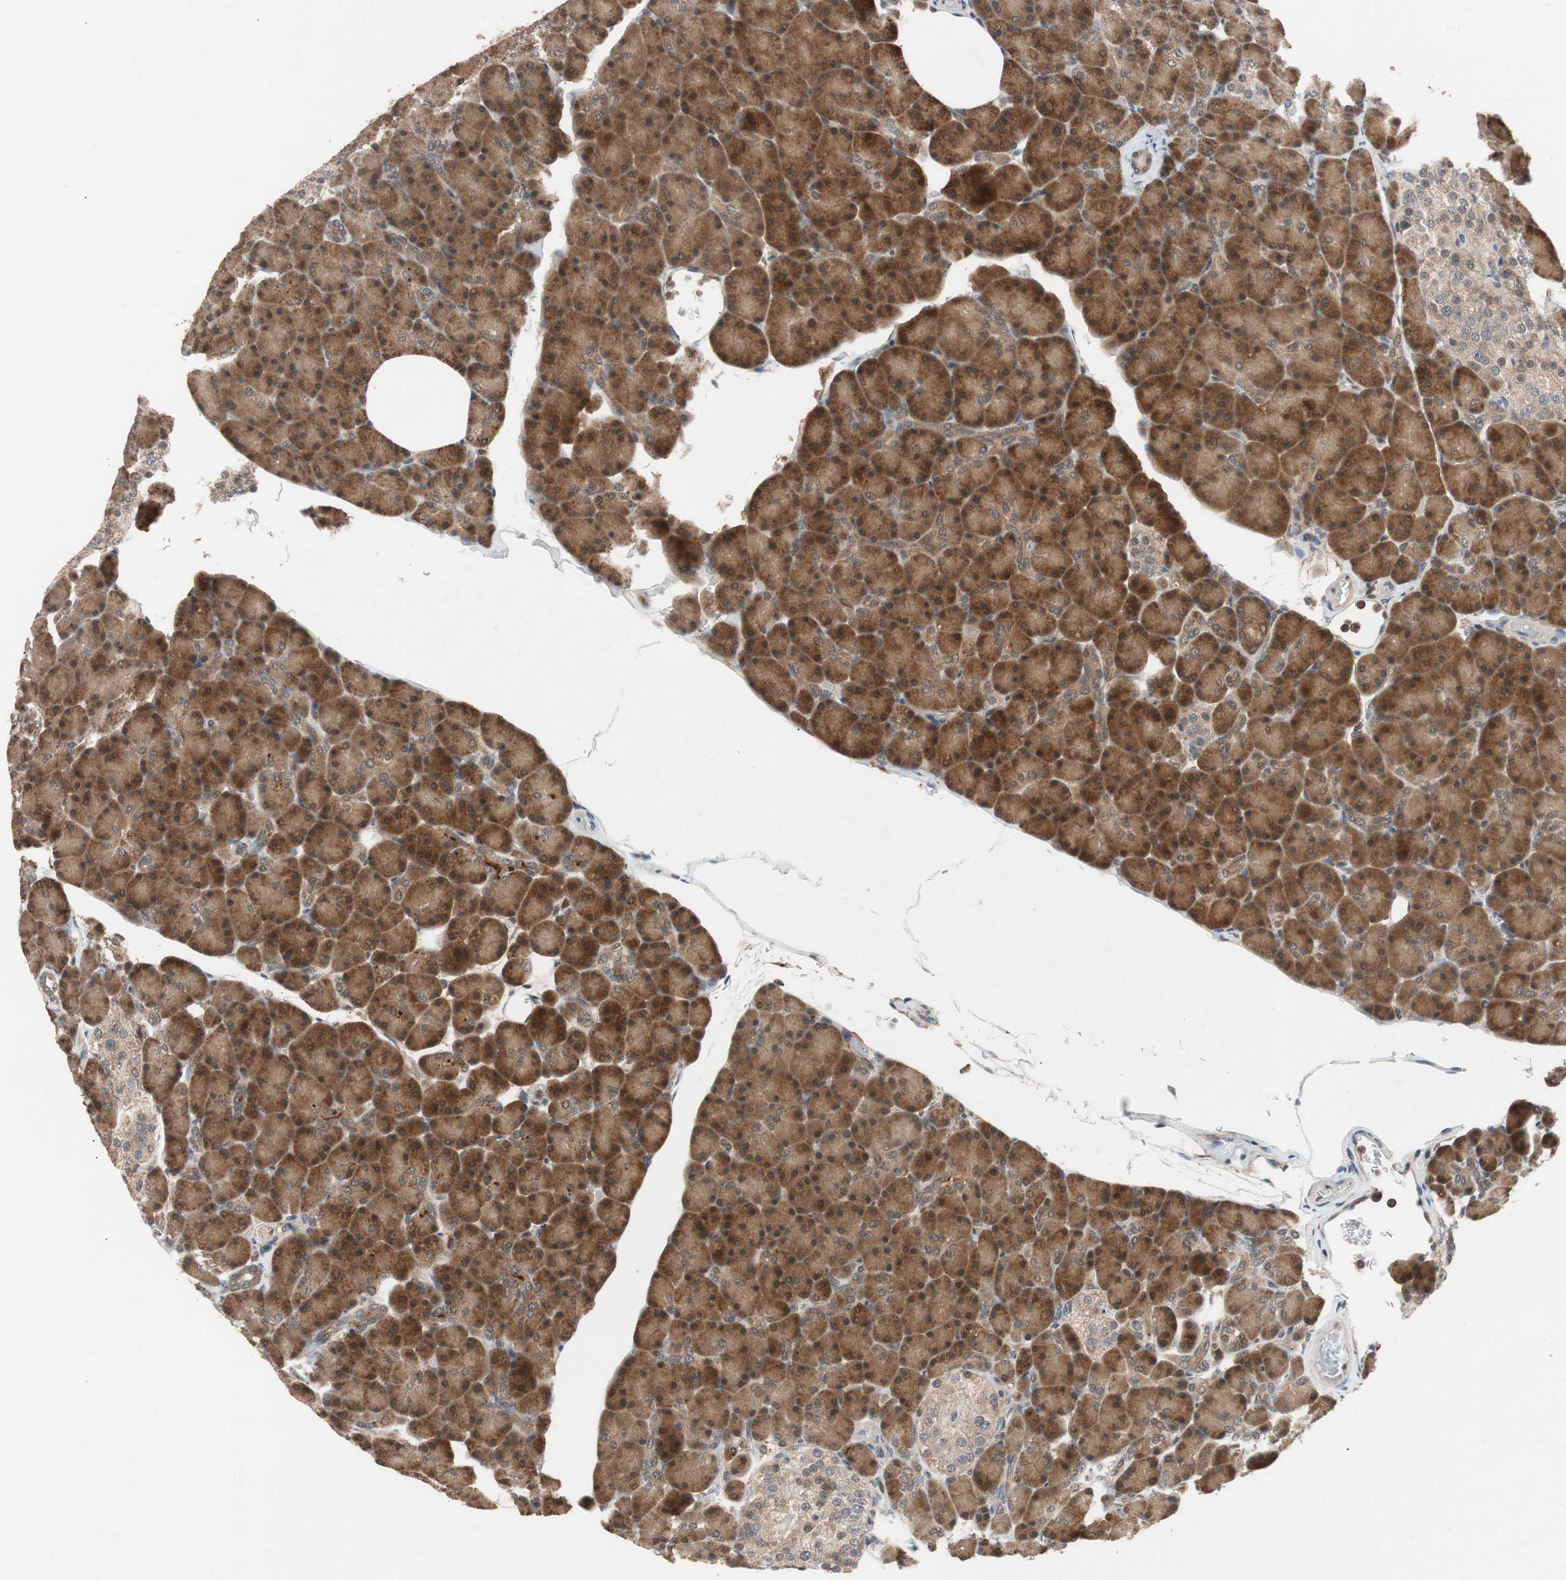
{"staining": {"intensity": "moderate", "quantity": ">75%", "location": "cytoplasmic/membranous"}, "tissue": "pancreas", "cell_type": "Exocrine glandular cells", "image_type": "normal", "snomed": [{"axis": "morphology", "description": "Normal tissue, NOS"}, {"axis": "topography", "description": "Pancreas"}], "caption": "A photomicrograph of human pancreas stained for a protein reveals moderate cytoplasmic/membranous brown staining in exocrine glandular cells.", "gene": "GALT", "patient": {"sex": "female", "age": 43}}